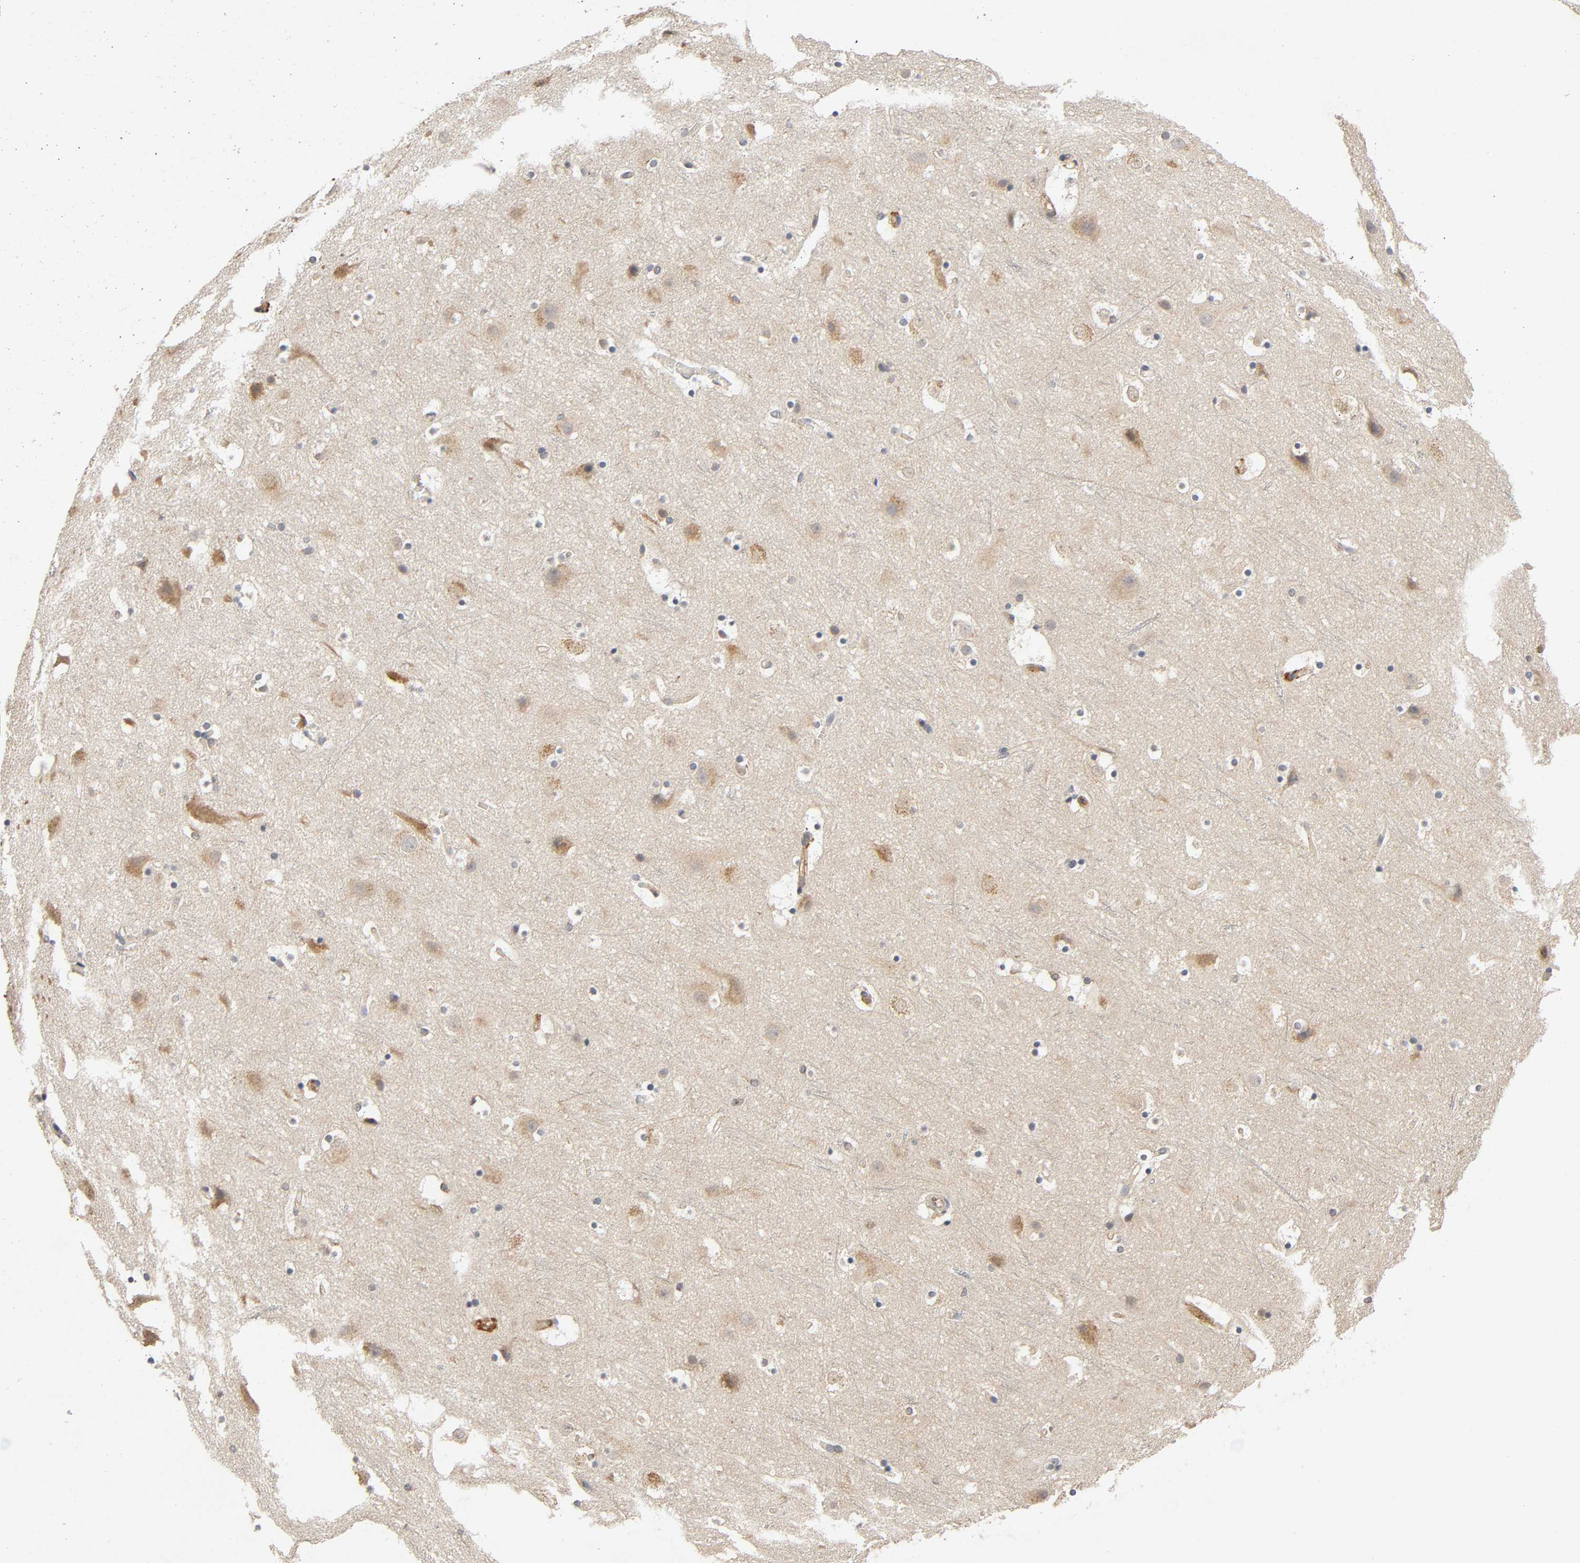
{"staining": {"intensity": "weak", "quantity": ">75%", "location": "cytoplasmic/membranous"}, "tissue": "cerebral cortex", "cell_type": "Endothelial cells", "image_type": "normal", "snomed": [{"axis": "morphology", "description": "Normal tissue, NOS"}, {"axis": "topography", "description": "Cerebral cortex"}], "caption": "Cerebral cortex stained with DAB (3,3'-diaminobenzidine) IHC demonstrates low levels of weak cytoplasmic/membranous expression in about >75% of endothelial cells.", "gene": "IKBKB", "patient": {"sex": "male", "age": 45}}